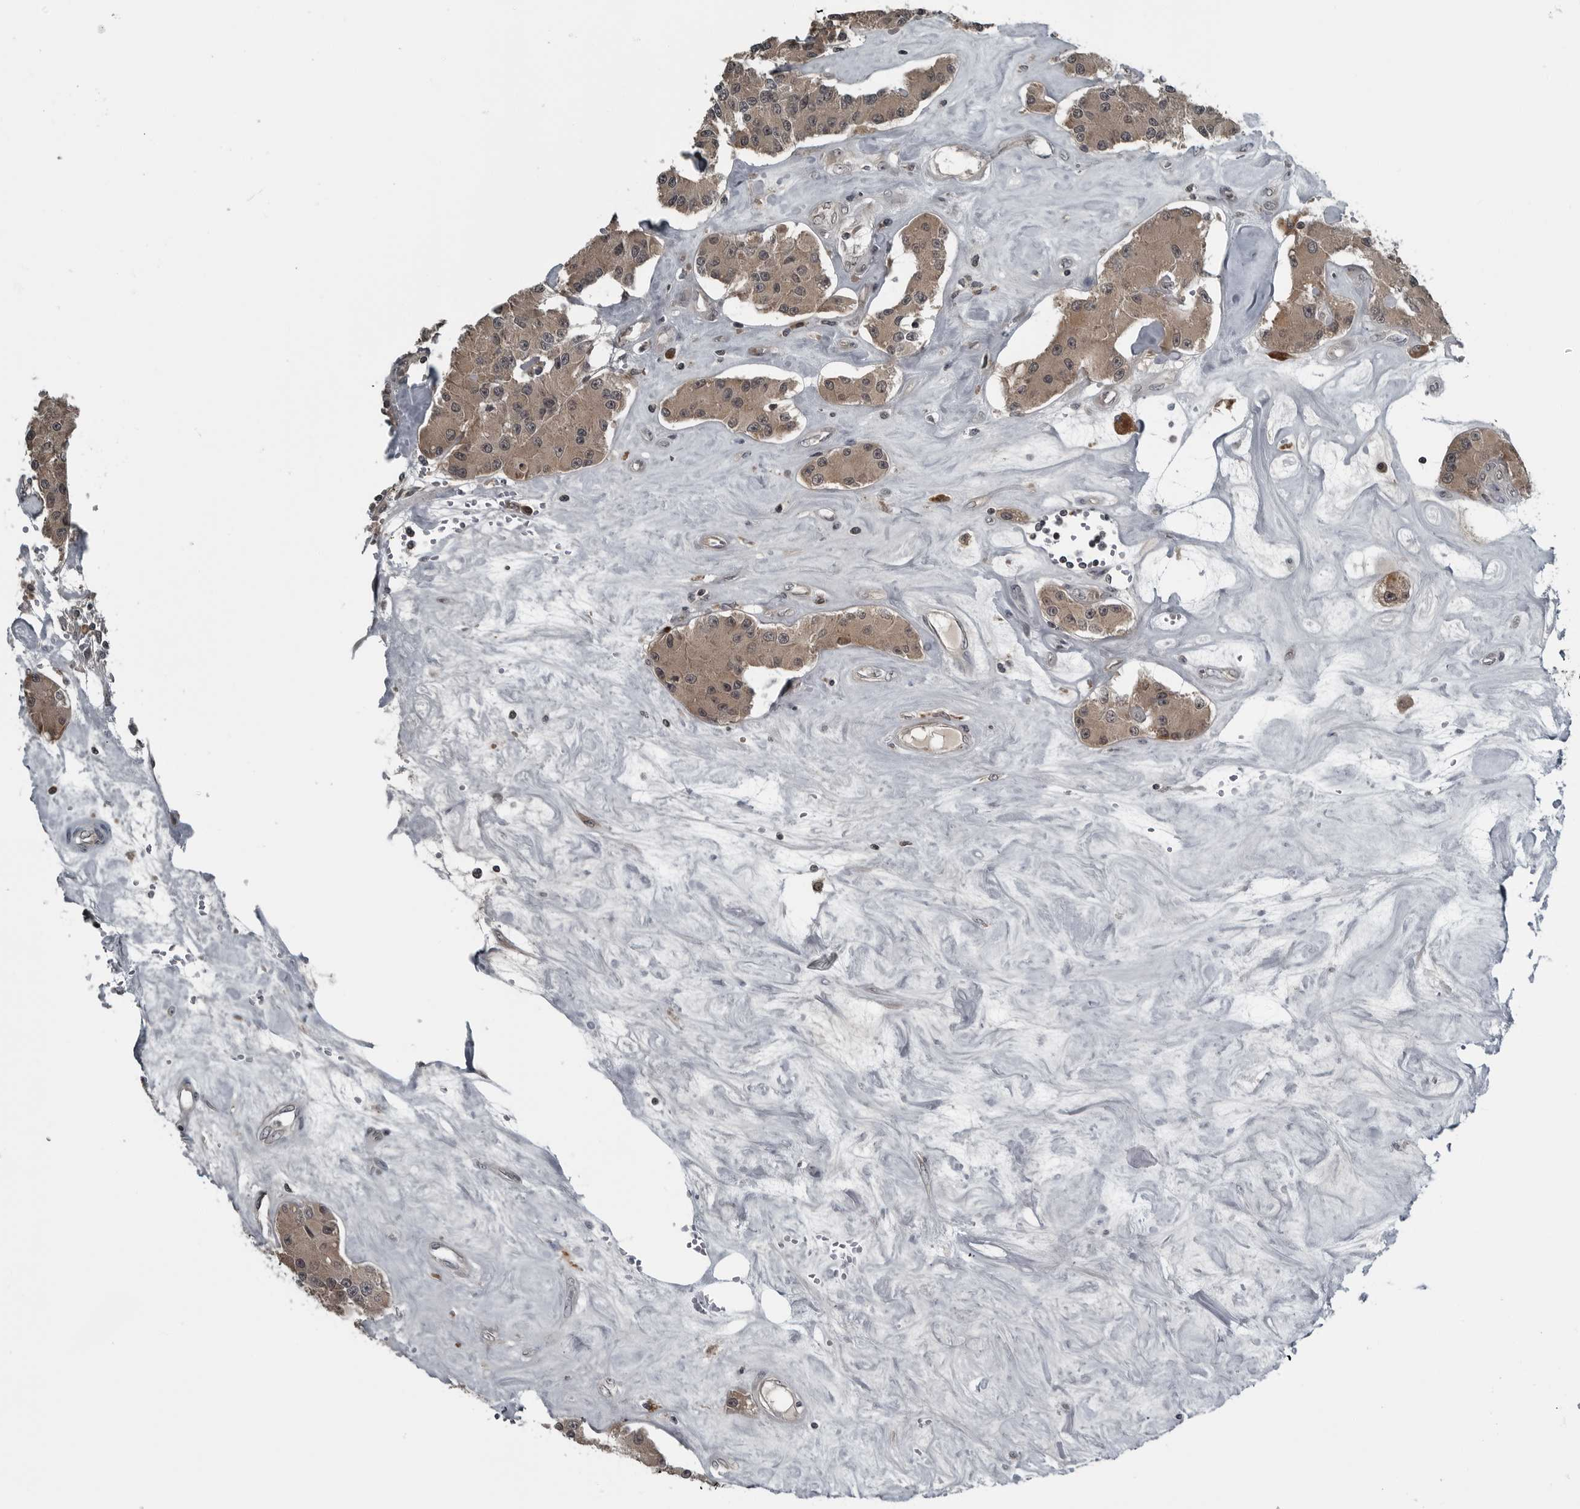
{"staining": {"intensity": "moderate", "quantity": ">75%", "location": "cytoplasmic/membranous,nuclear"}, "tissue": "carcinoid", "cell_type": "Tumor cells", "image_type": "cancer", "snomed": [{"axis": "morphology", "description": "Carcinoid, malignant, NOS"}, {"axis": "topography", "description": "Pancreas"}], "caption": "Immunohistochemistry of malignant carcinoid reveals medium levels of moderate cytoplasmic/membranous and nuclear staining in approximately >75% of tumor cells. (DAB IHC with brightfield microscopy, high magnification).", "gene": "GAK", "patient": {"sex": "male", "age": 41}}